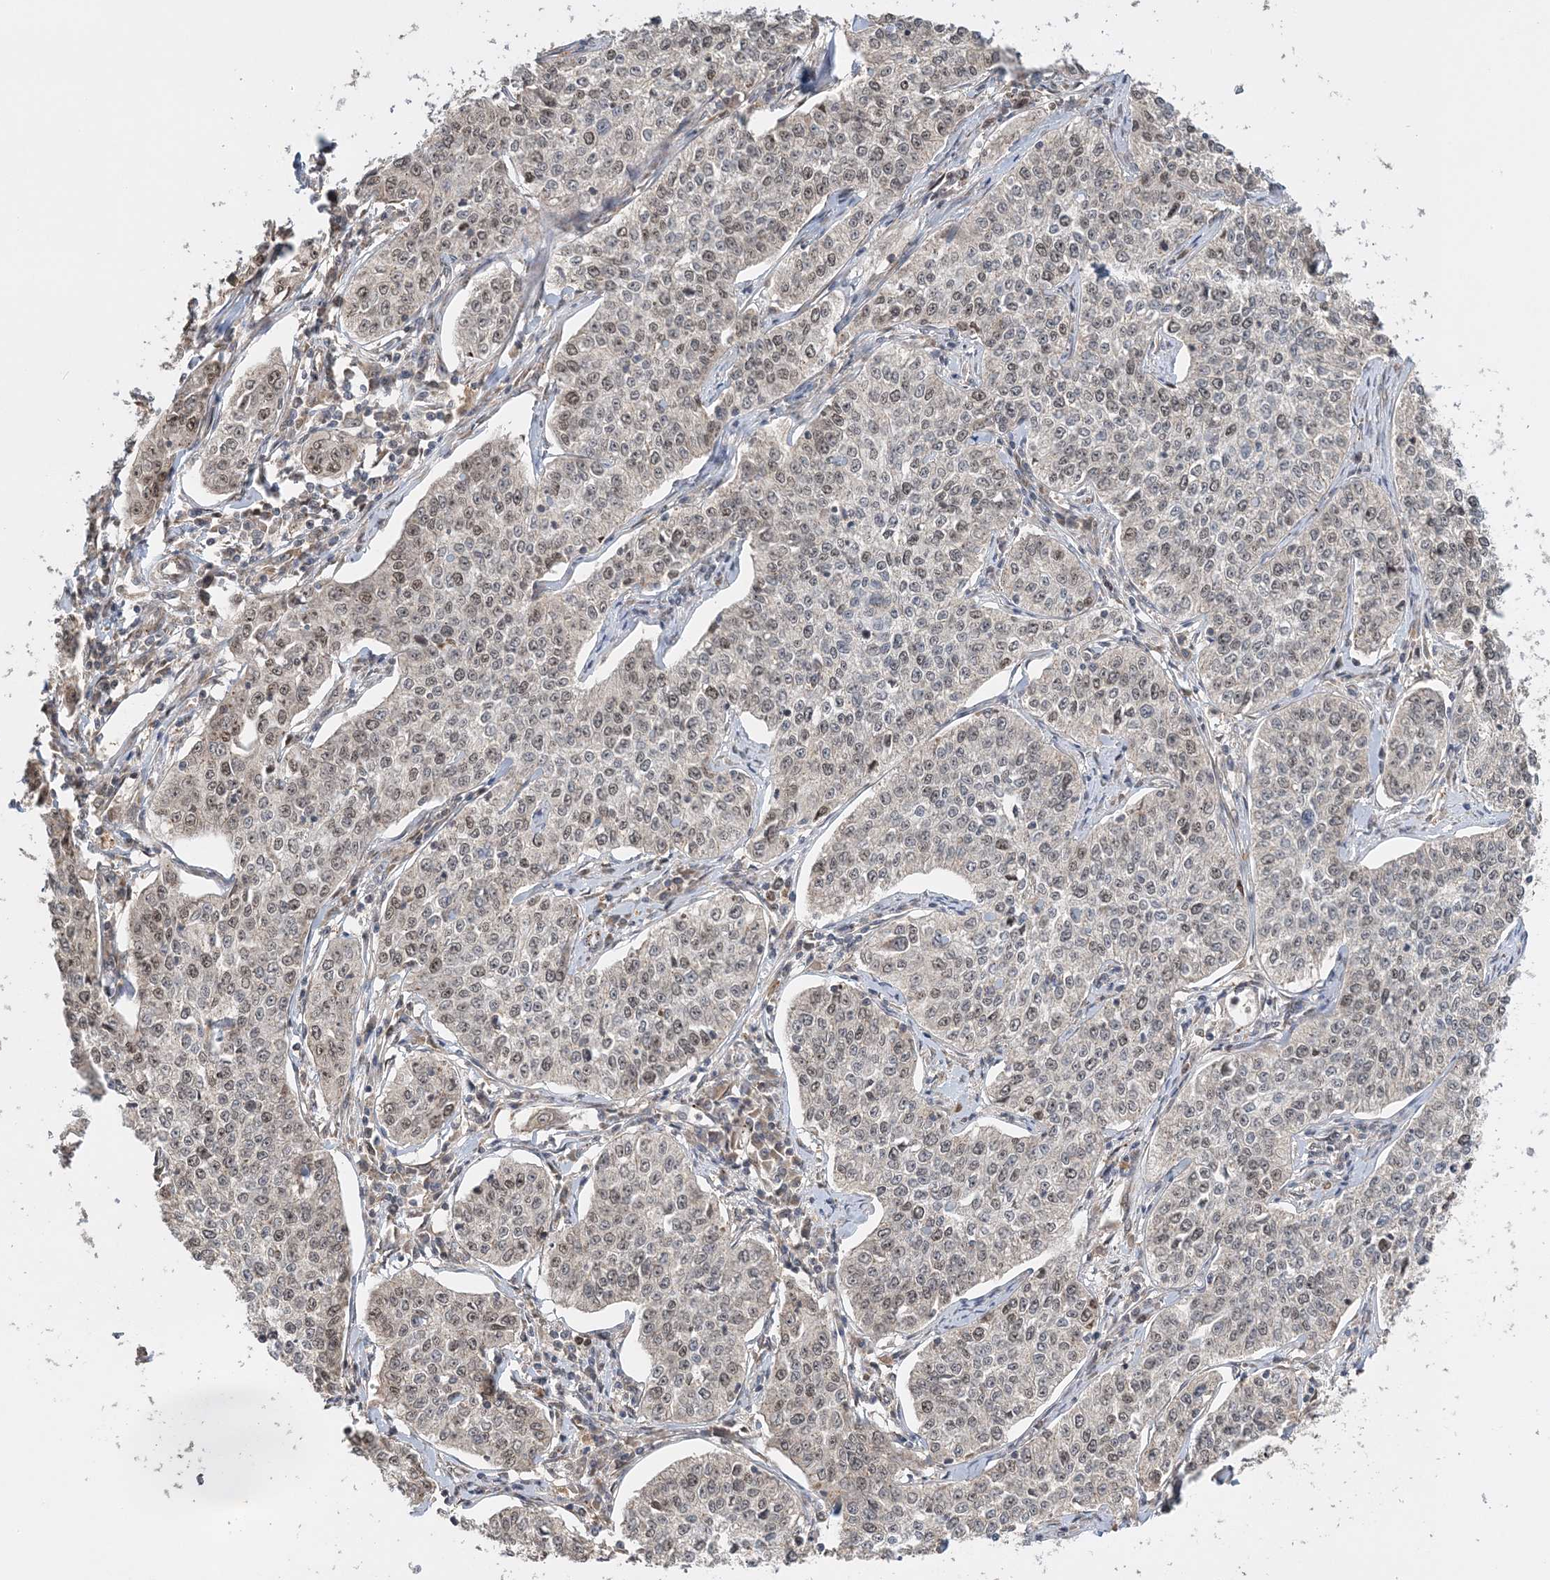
{"staining": {"intensity": "weak", "quantity": "25%-75%", "location": "nuclear"}, "tissue": "cervical cancer", "cell_type": "Tumor cells", "image_type": "cancer", "snomed": [{"axis": "morphology", "description": "Squamous cell carcinoma, NOS"}, {"axis": "topography", "description": "Cervix"}], "caption": "Immunohistochemistry (IHC) histopathology image of neoplastic tissue: cervical squamous cell carcinoma stained using IHC exhibits low levels of weak protein expression localized specifically in the nuclear of tumor cells, appearing as a nuclear brown color.", "gene": "KIF4A", "patient": {"sex": "female", "age": 35}}